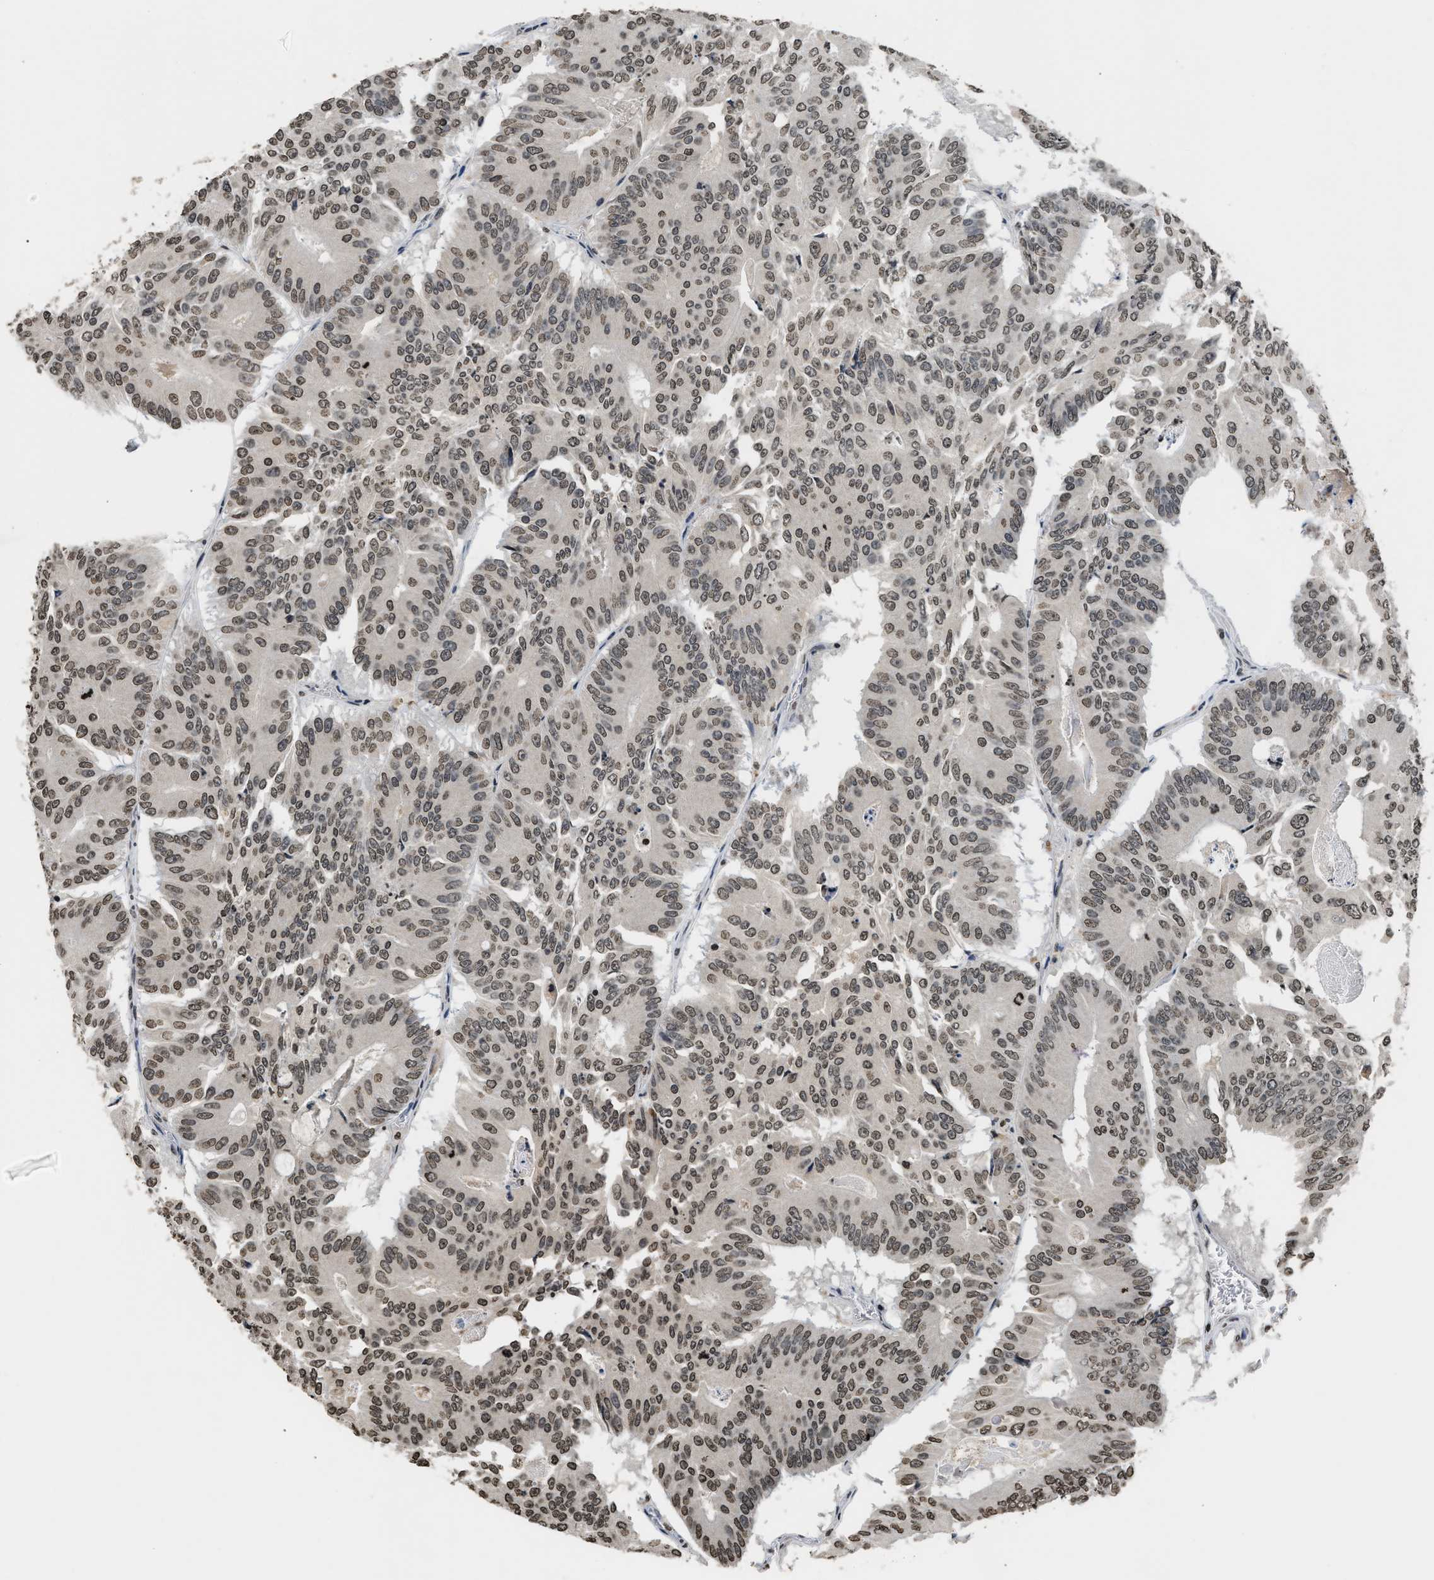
{"staining": {"intensity": "weak", "quantity": ">75%", "location": "nuclear"}, "tissue": "colorectal cancer", "cell_type": "Tumor cells", "image_type": "cancer", "snomed": [{"axis": "morphology", "description": "Adenocarcinoma, NOS"}, {"axis": "topography", "description": "Colon"}], "caption": "Protein staining reveals weak nuclear positivity in about >75% of tumor cells in adenocarcinoma (colorectal).", "gene": "DNASE1L3", "patient": {"sex": "male", "age": 87}}